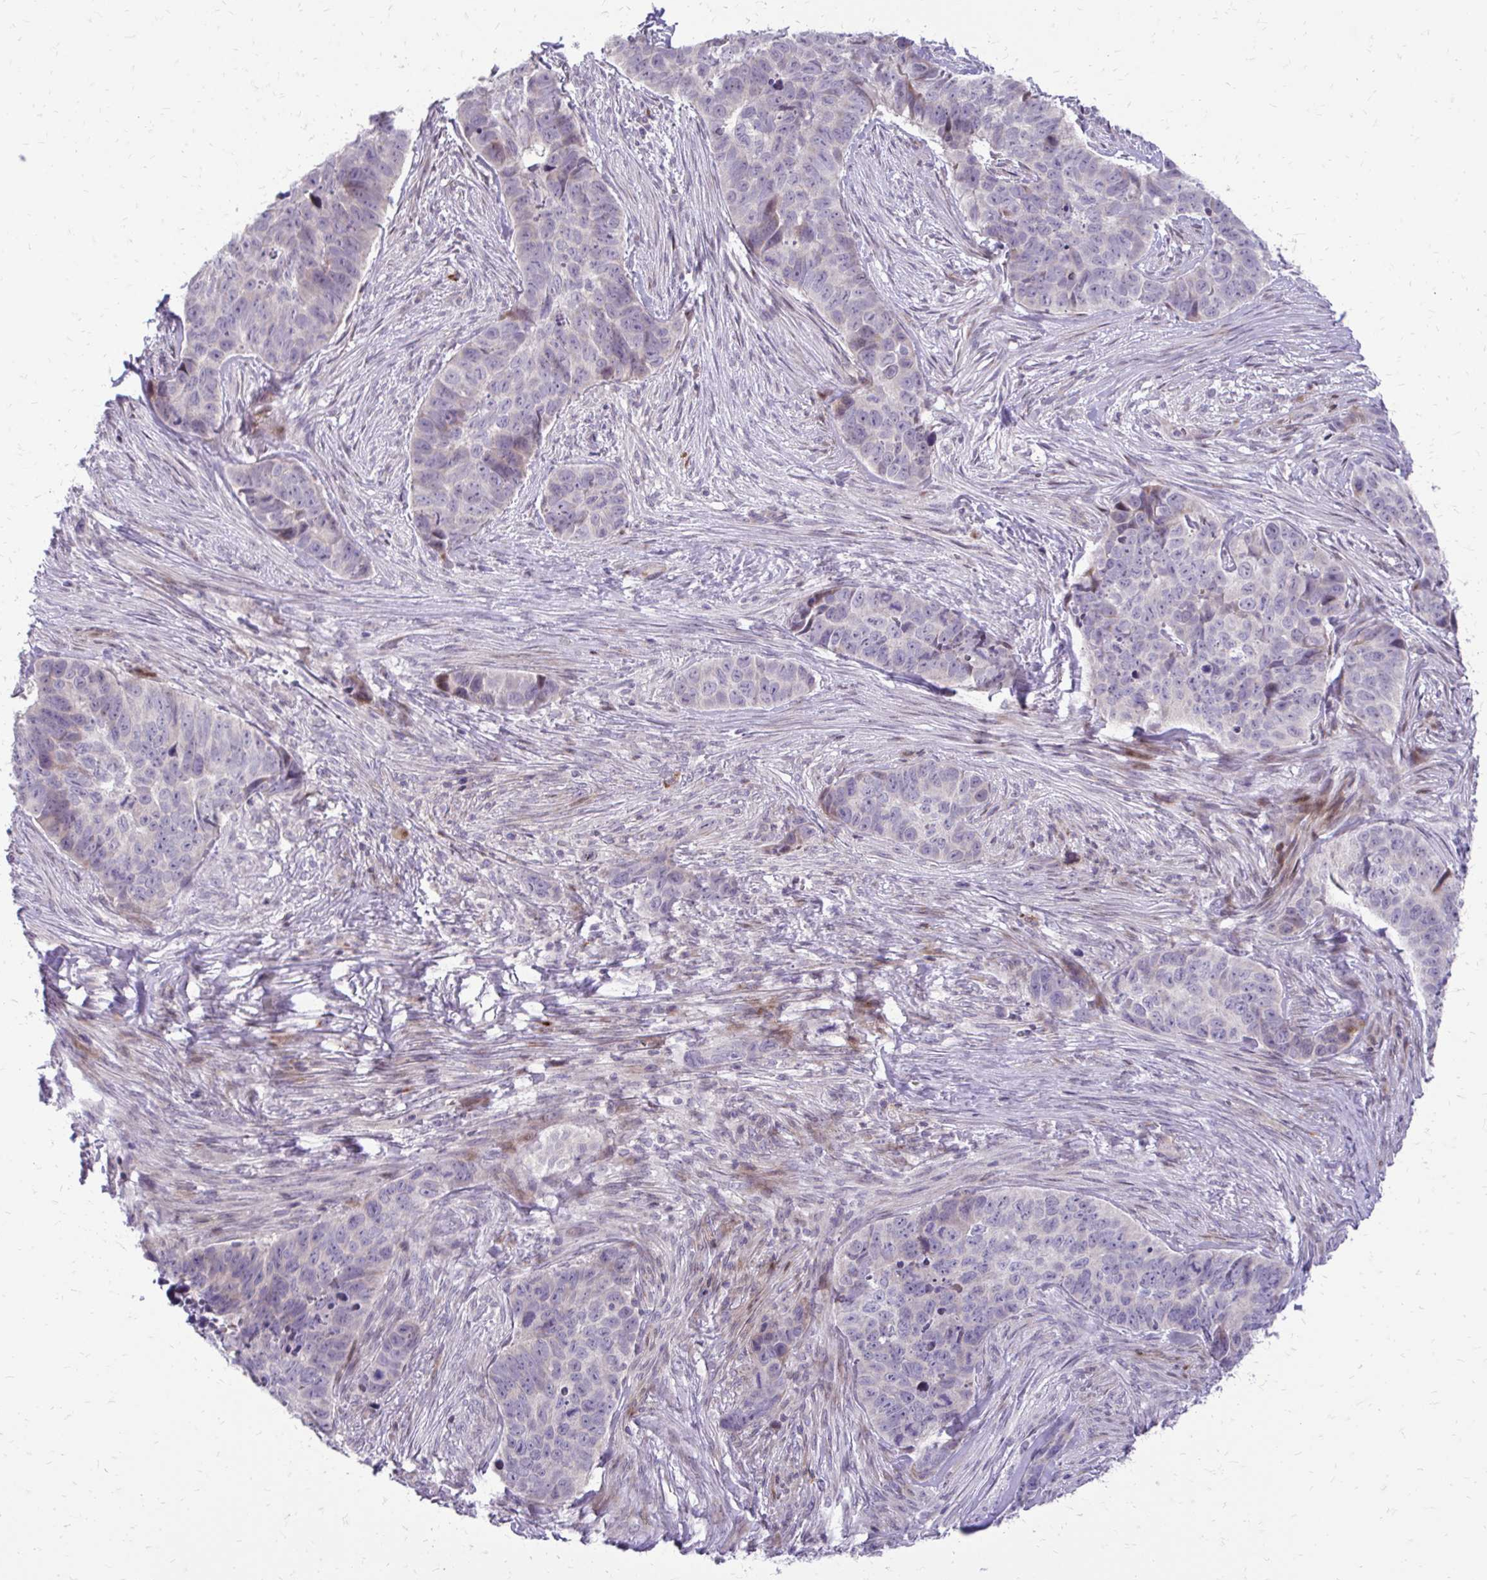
{"staining": {"intensity": "negative", "quantity": "none", "location": "none"}, "tissue": "skin cancer", "cell_type": "Tumor cells", "image_type": "cancer", "snomed": [{"axis": "morphology", "description": "Basal cell carcinoma"}, {"axis": "topography", "description": "Skin"}], "caption": "This is an immunohistochemistry photomicrograph of human skin cancer (basal cell carcinoma). There is no staining in tumor cells.", "gene": "FUNDC2", "patient": {"sex": "female", "age": 82}}